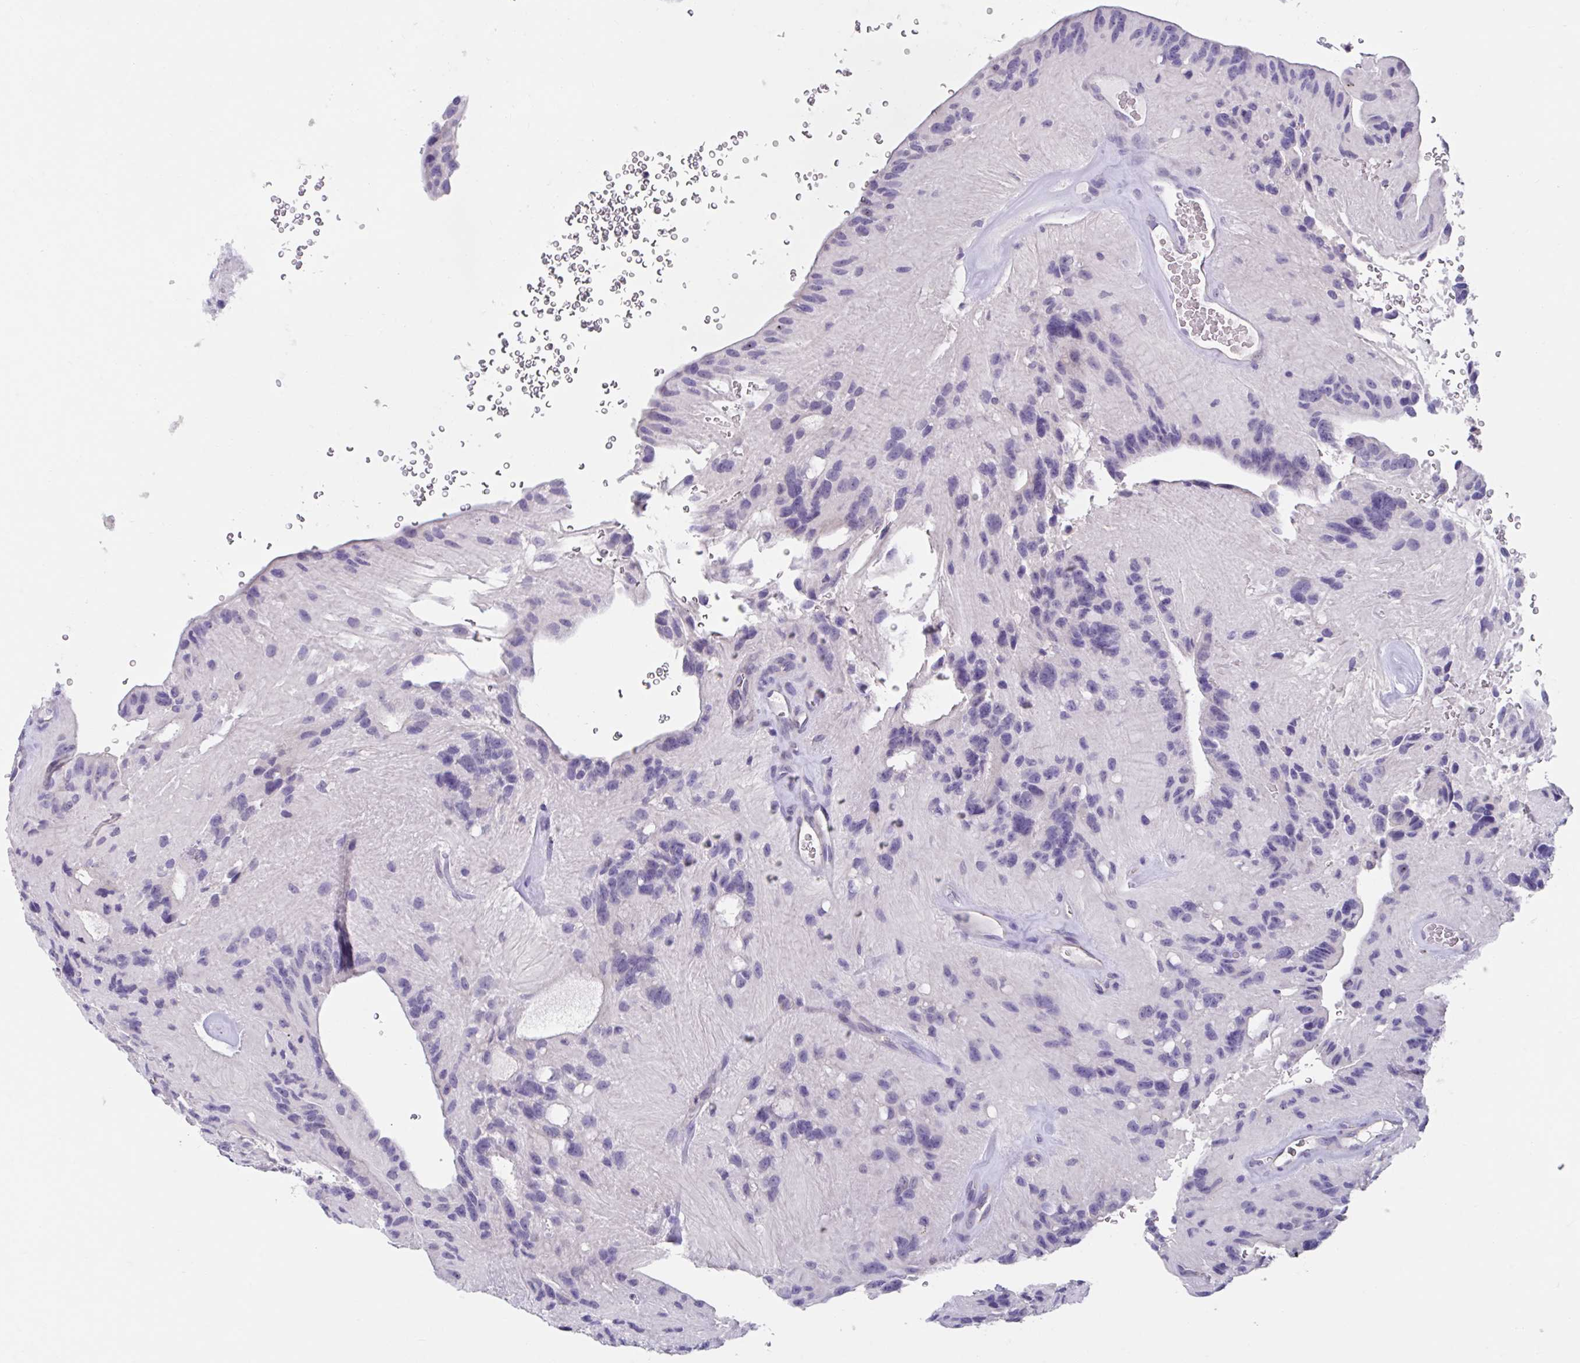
{"staining": {"intensity": "negative", "quantity": "none", "location": "none"}, "tissue": "glioma", "cell_type": "Tumor cells", "image_type": "cancer", "snomed": [{"axis": "morphology", "description": "Glioma, malignant, Low grade"}, {"axis": "topography", "description": "Brain"}], "caption": "Low-grade glioma (malignant) was stained to show a protein in brown. There is no significant staining in tumor cells. (DAB (3,3'-diaminobenzidine) IHC visualized using brightfield microscopy, high magnification).", "gene": "GPR162", "patient": {"sex": "male", "age": 31}}